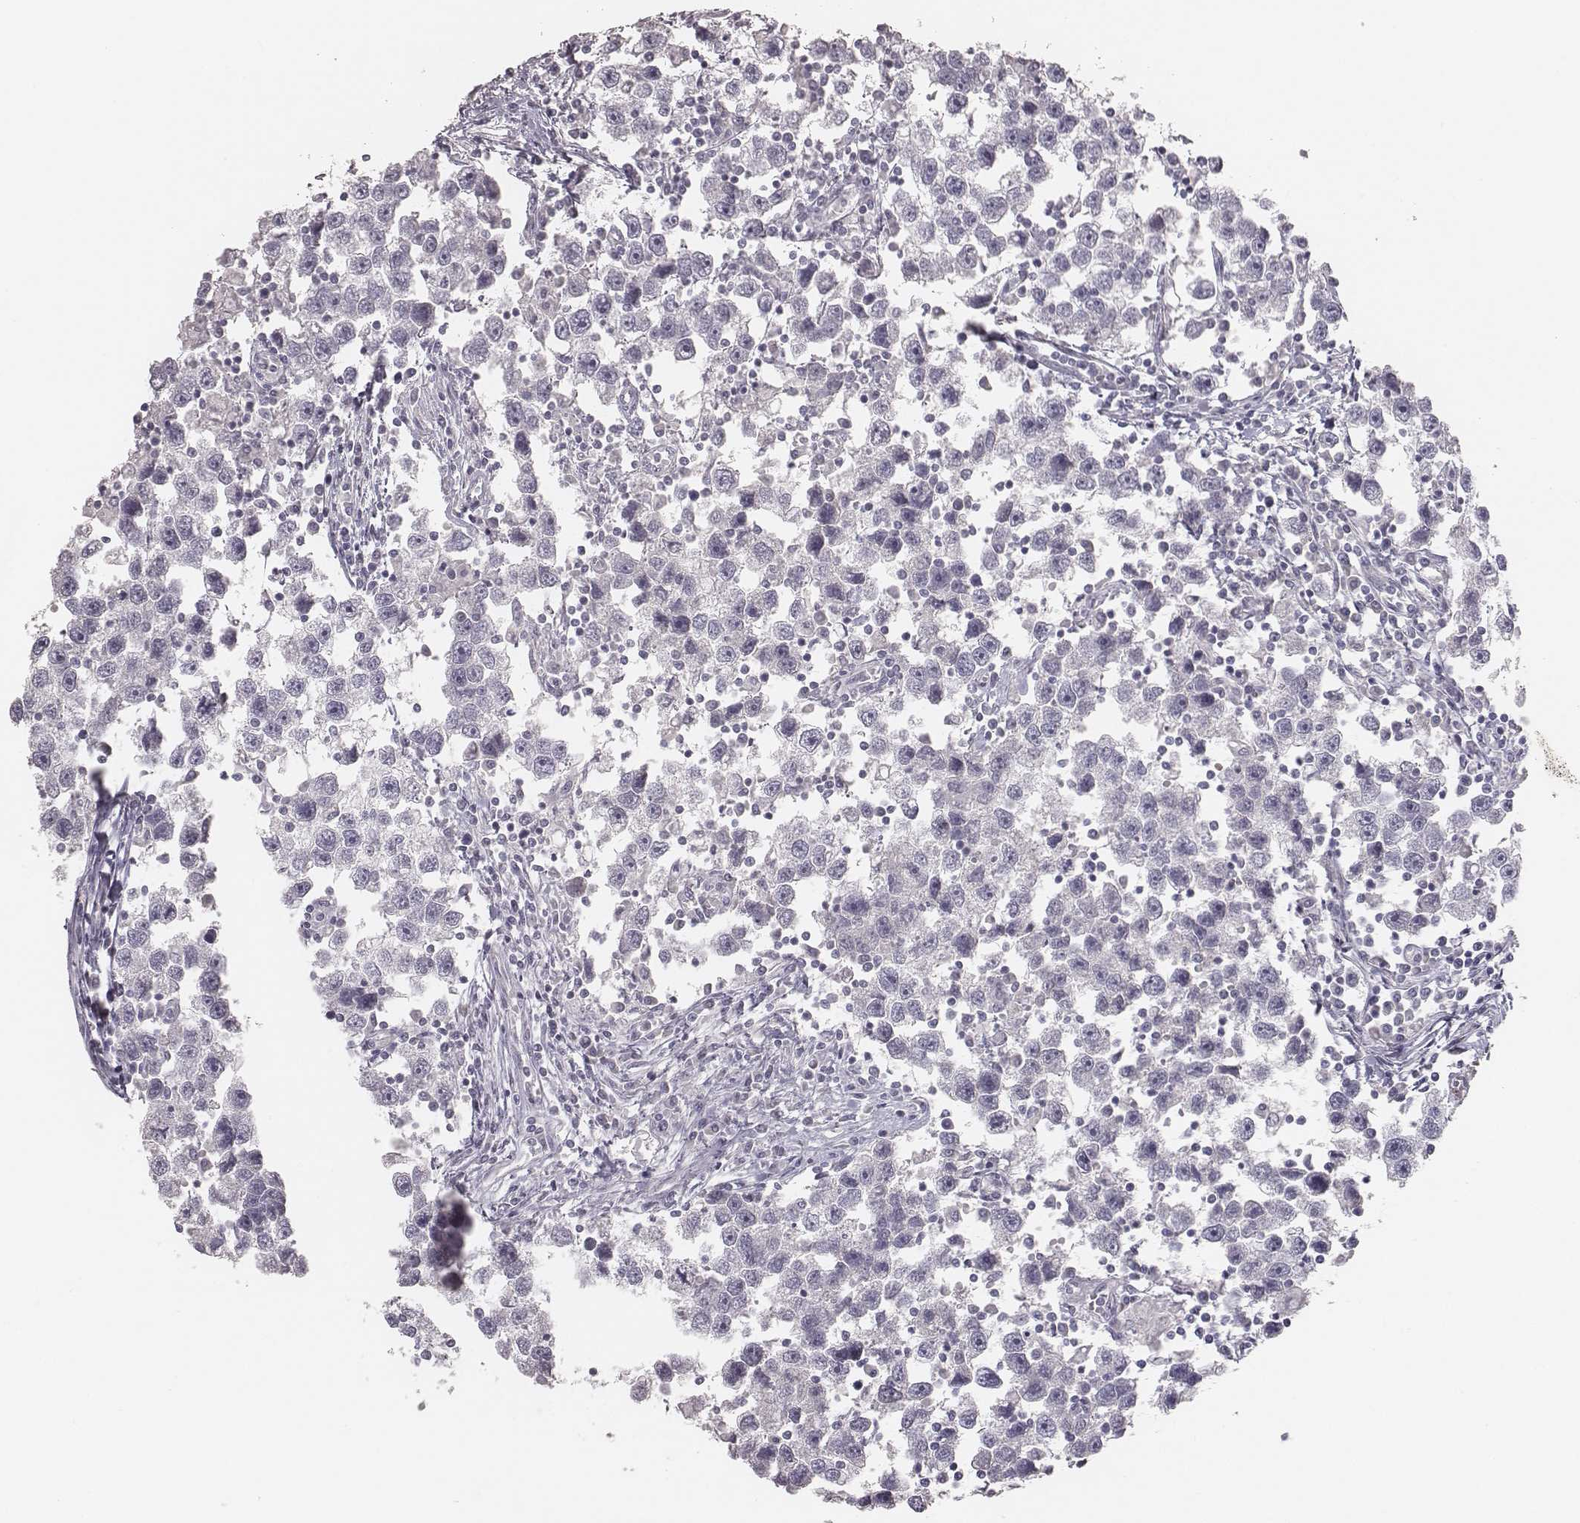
{"staining": {"intensity": "negative", "quantity": "none", "location": "none"}, "tissue": "testis cancer", "cell_type": "Tumor cells", "image_type": "cancer", "snomed": [{"axis": "morphology", "description": "Seminoma, NOS"}, {"axis": "topography", "description": "Testis"}], "caption": "DAB (3,3'-diaminobenzidine) immunohistochemical staining of human testis seminoma shows no significant expression in tumor cells.", "gene": "MYH6", "patient": {"sex": "male", "age": 30}}